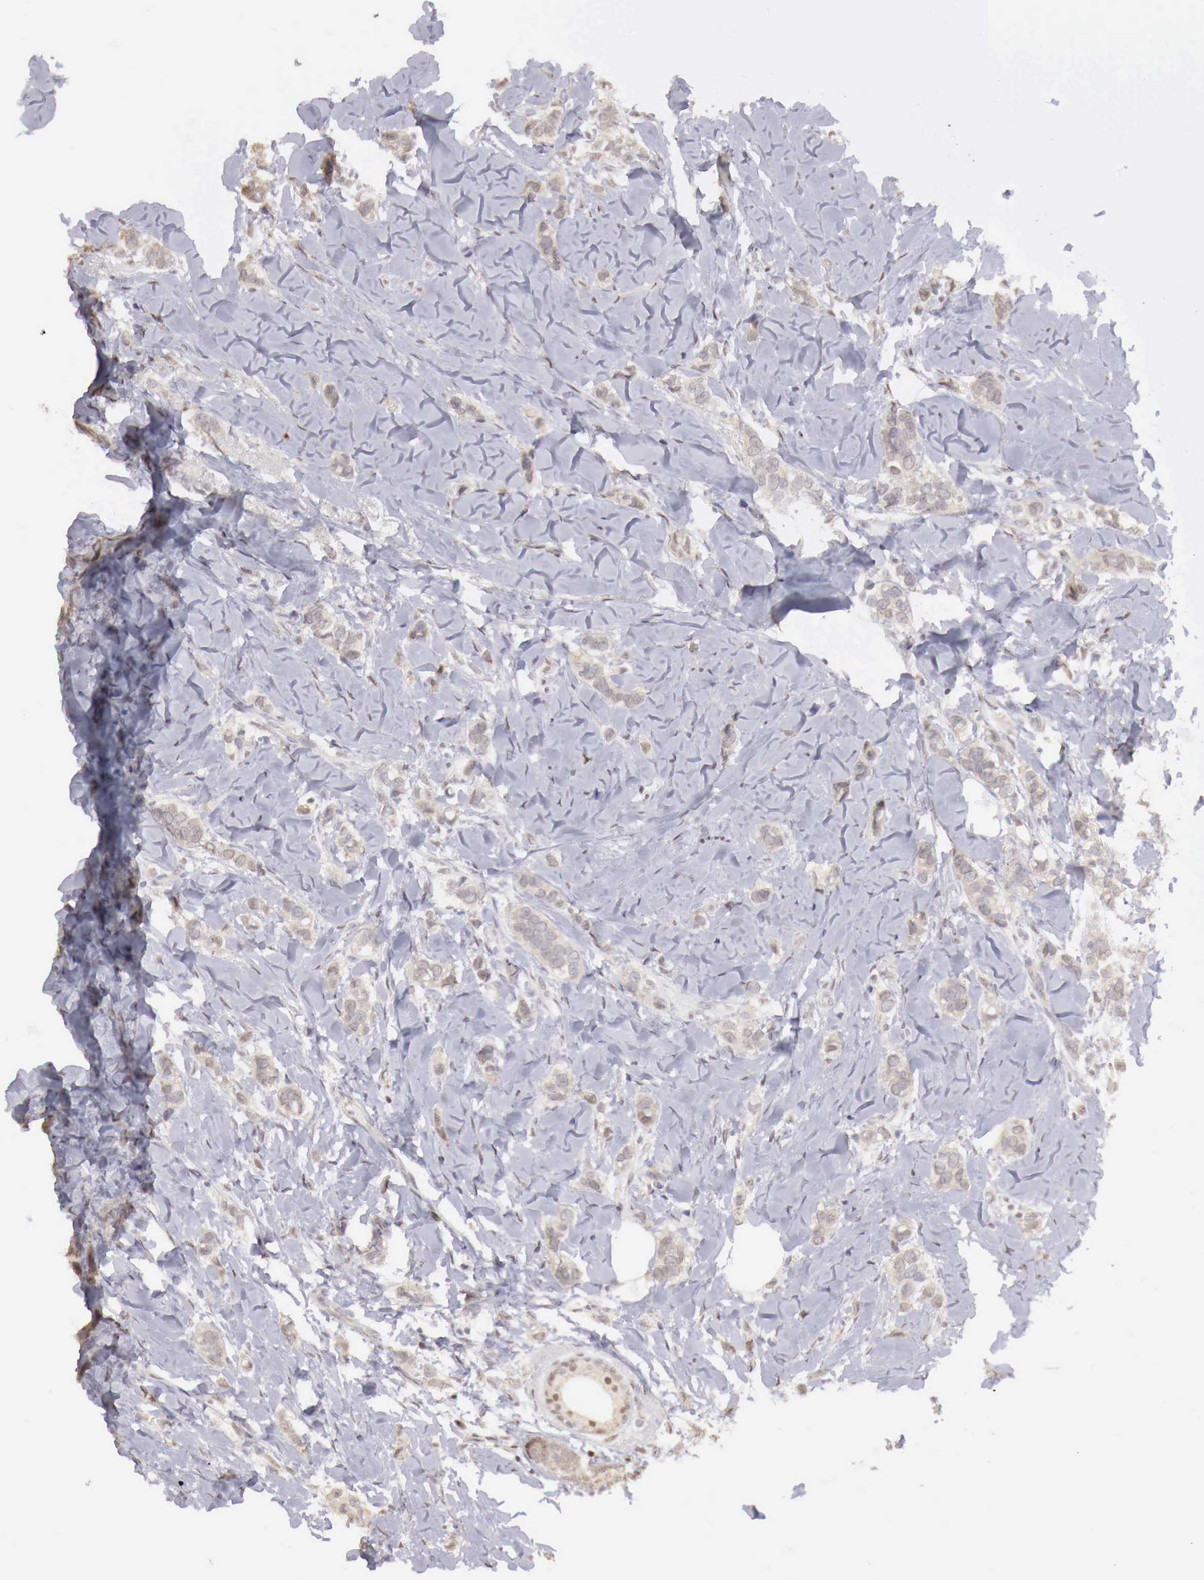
{"staining": {"intensity": "weak", "quantity": "<25%", "location": "cytoplasmic/membranous,nuclear"}, "tissue": "breast cancer", "cell_type": "Tumor cells", "image_type": "cancer", "snomed": [{"axis": "morphology", "description": "Duct carcinoma"}, {"axis": "topography", "description": "Breast"}], "caption": "Tumor cells show no significant protein positivity in breast cancer.", "gene": "UBA1", "patient": {"sex": "female", "age": 72}}